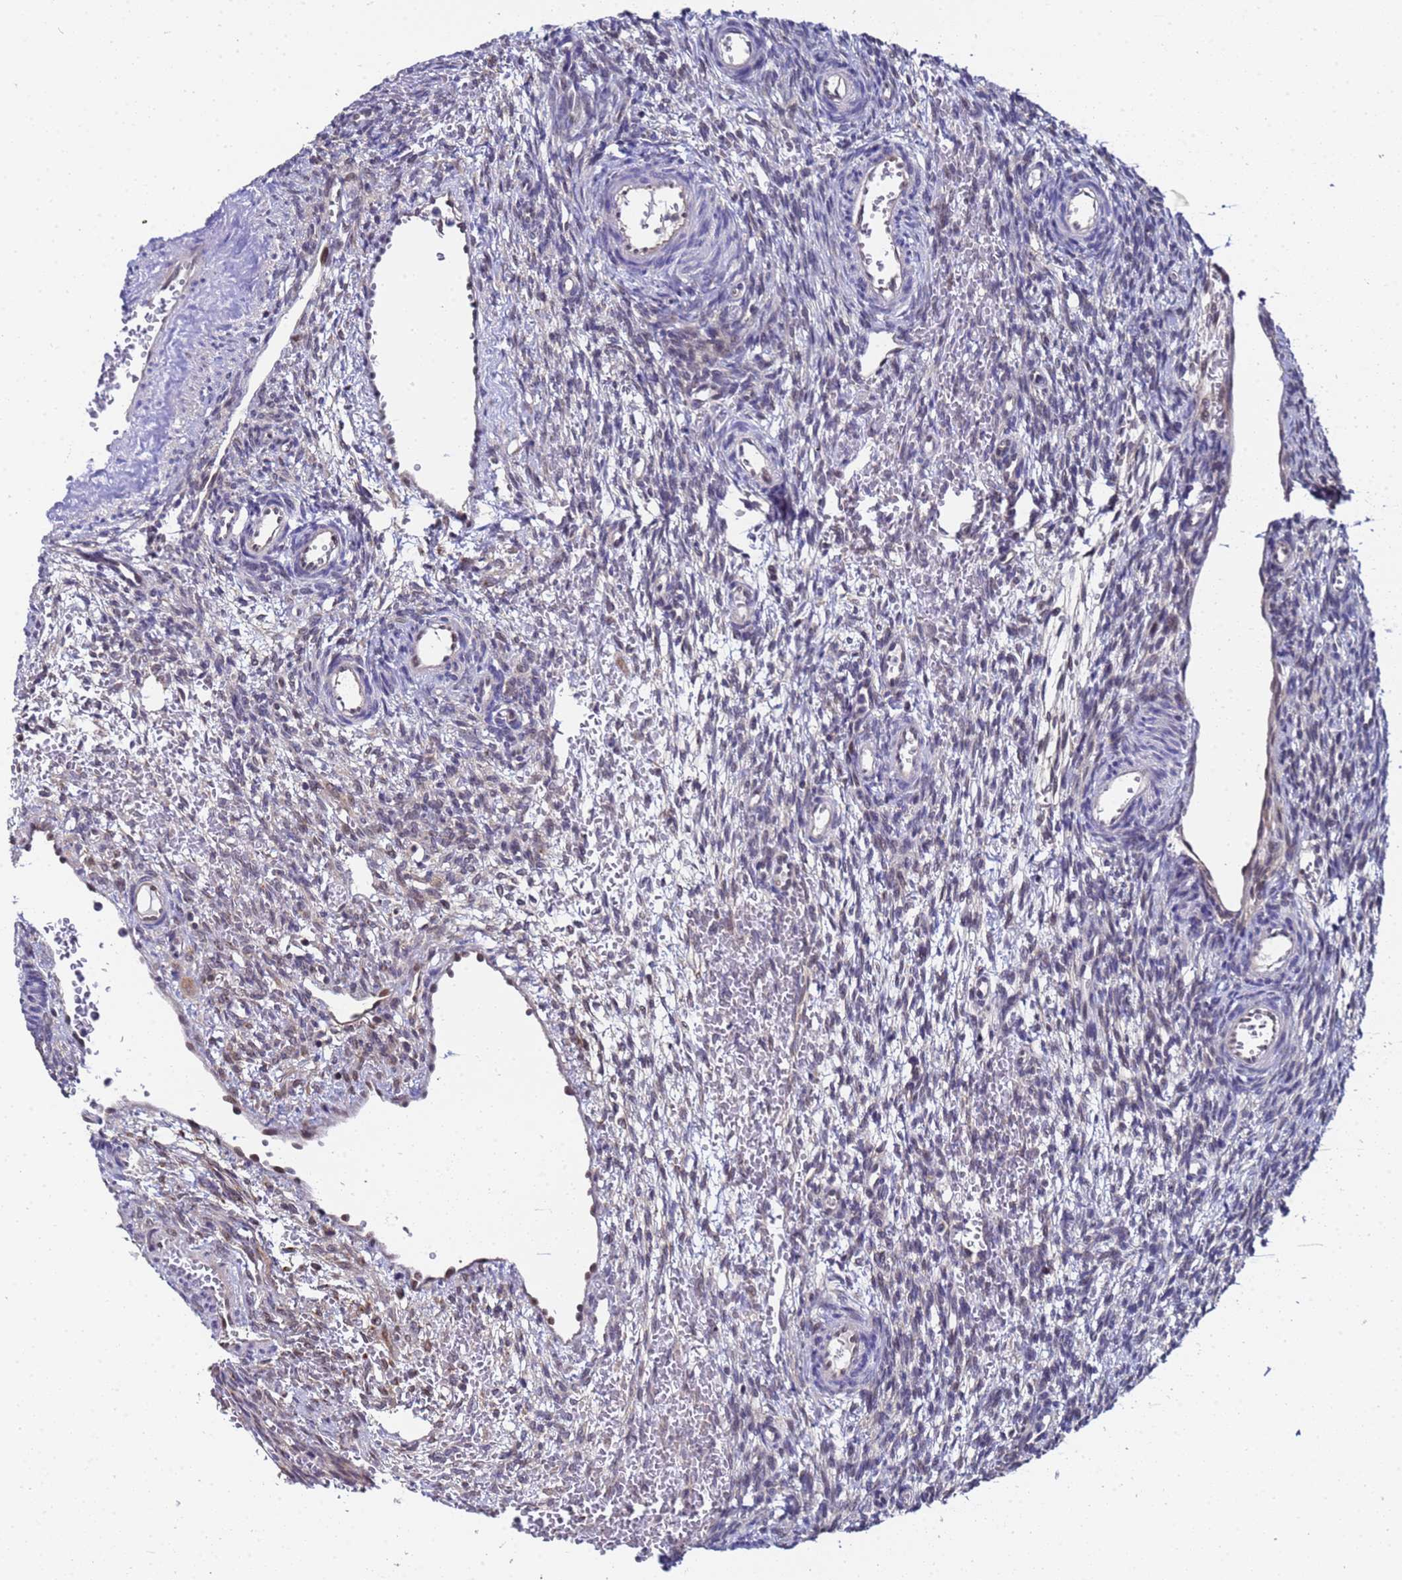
{"staining": {"intensity": "weak", "quantity": "<25%", "location": "cytoplasmic/membranous"}, "tissue": "ovary", "cell_type": "Ovarian stroma cells", "image_type": "normal", "snomed": [{"axis": "morphology", "description": "Normal tissue, NOS"}, {"axis": "topography", "description": "Ovary"}], "caption": "A high-resolution micrograph shows IHC staining of unremarkable ovary, which demonstrates no significant expression in ovarian stroma cells.", "gene": "ANAPC13", "patient": {"sex": "female", "age": 39}}